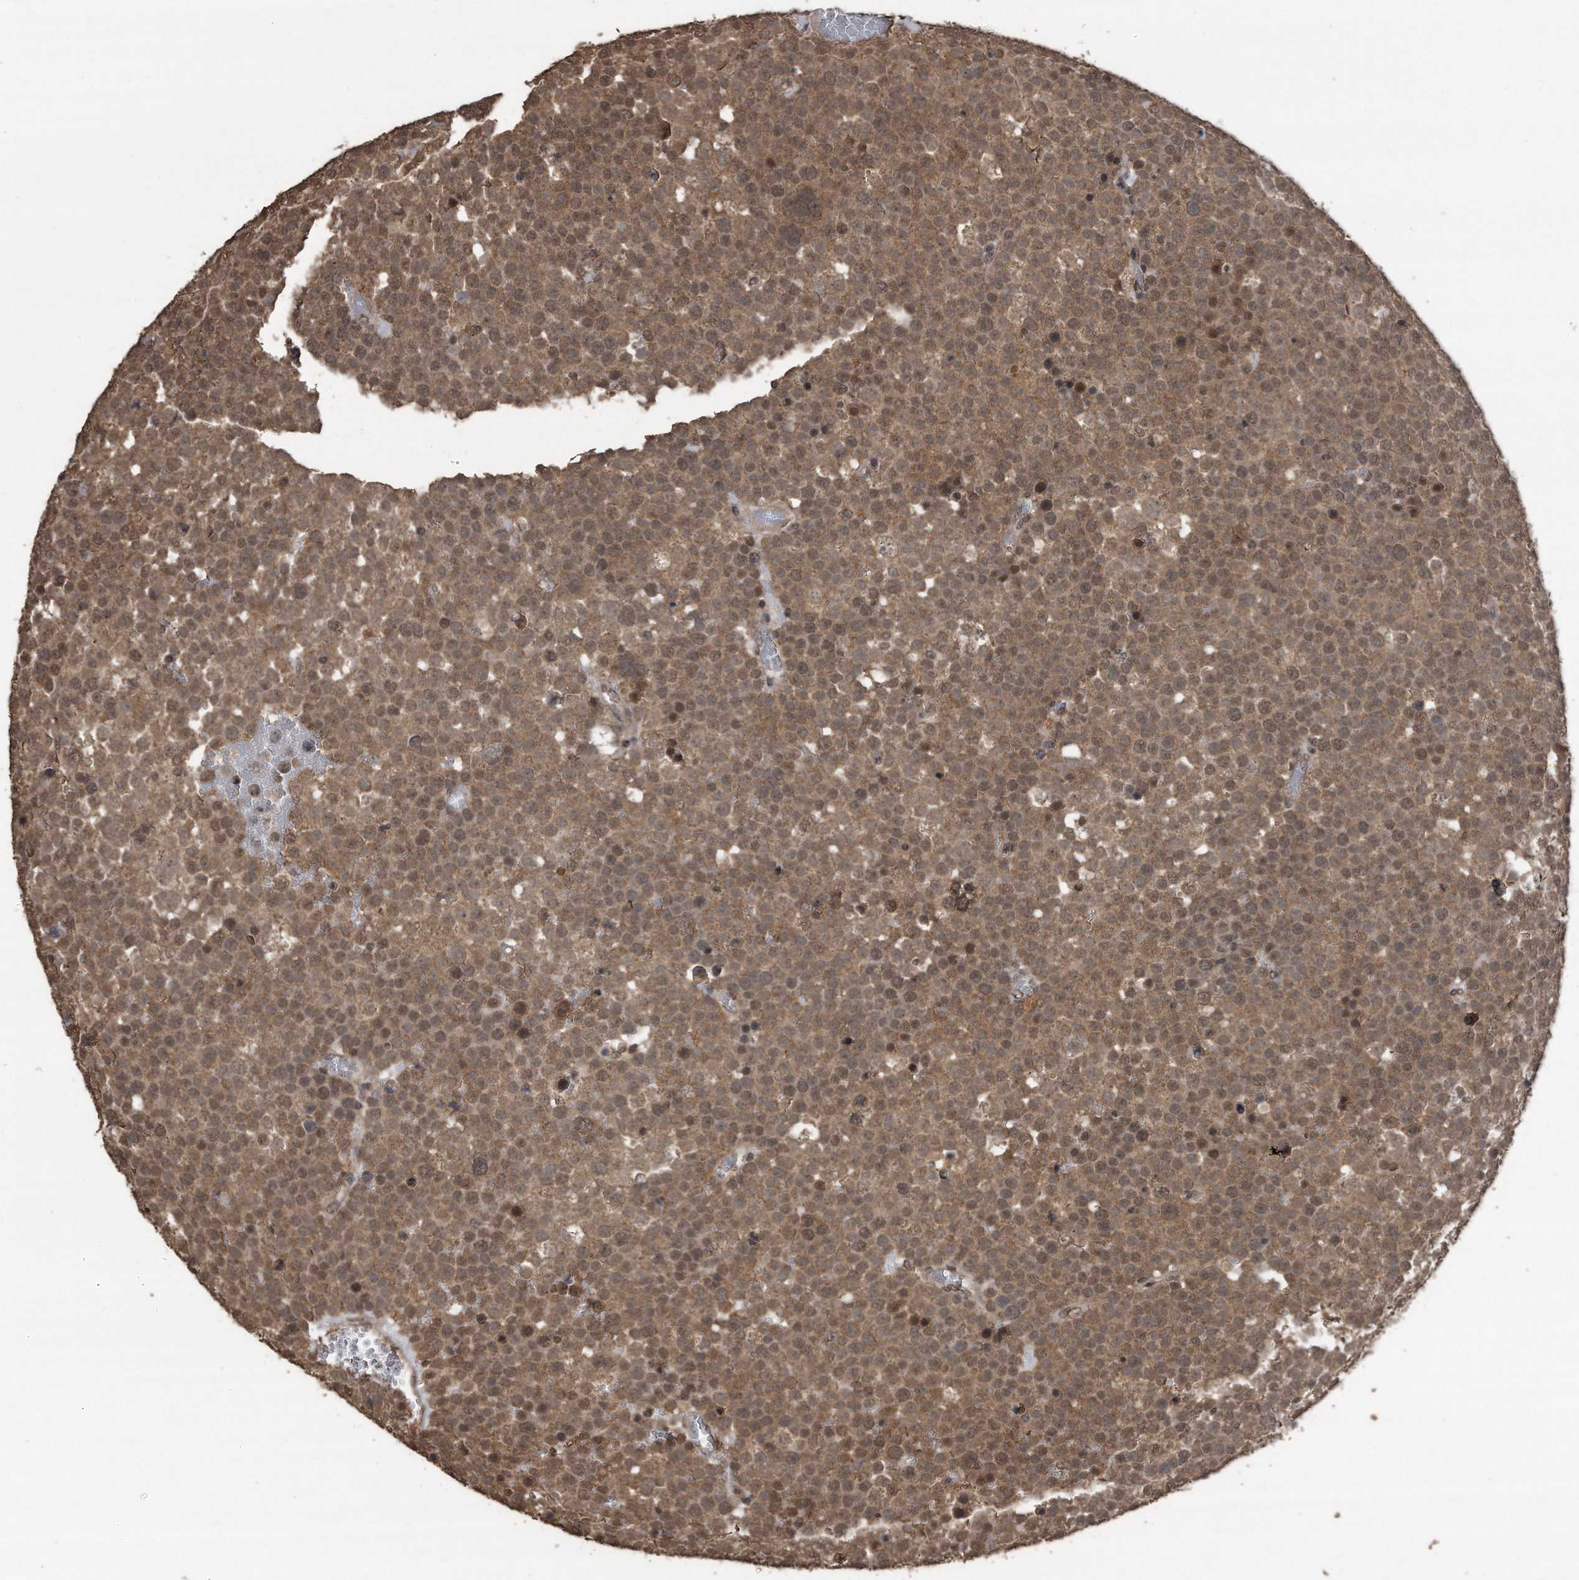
{"staining": {"intensity": "weak", "quantity": ">75%", "location": "cytoplasmic/membranous,nuclear"}, "tissue": "testis cancer", "cell_type": "Tumor cells", "image_type": "cancer", "snomed": [{"axis": "morphology", "description": "Seminoma, NOS"}, {"axis": "topography", "description": "Testis"}], "caption": "The immunohistochemical stain labels weak cytoplasmic/membranous and nuclear expression in tumor cells of seminoma (testis) tissue.", "gene": "CRYZL1", "patient": {"sex": "male", "age": 71}}